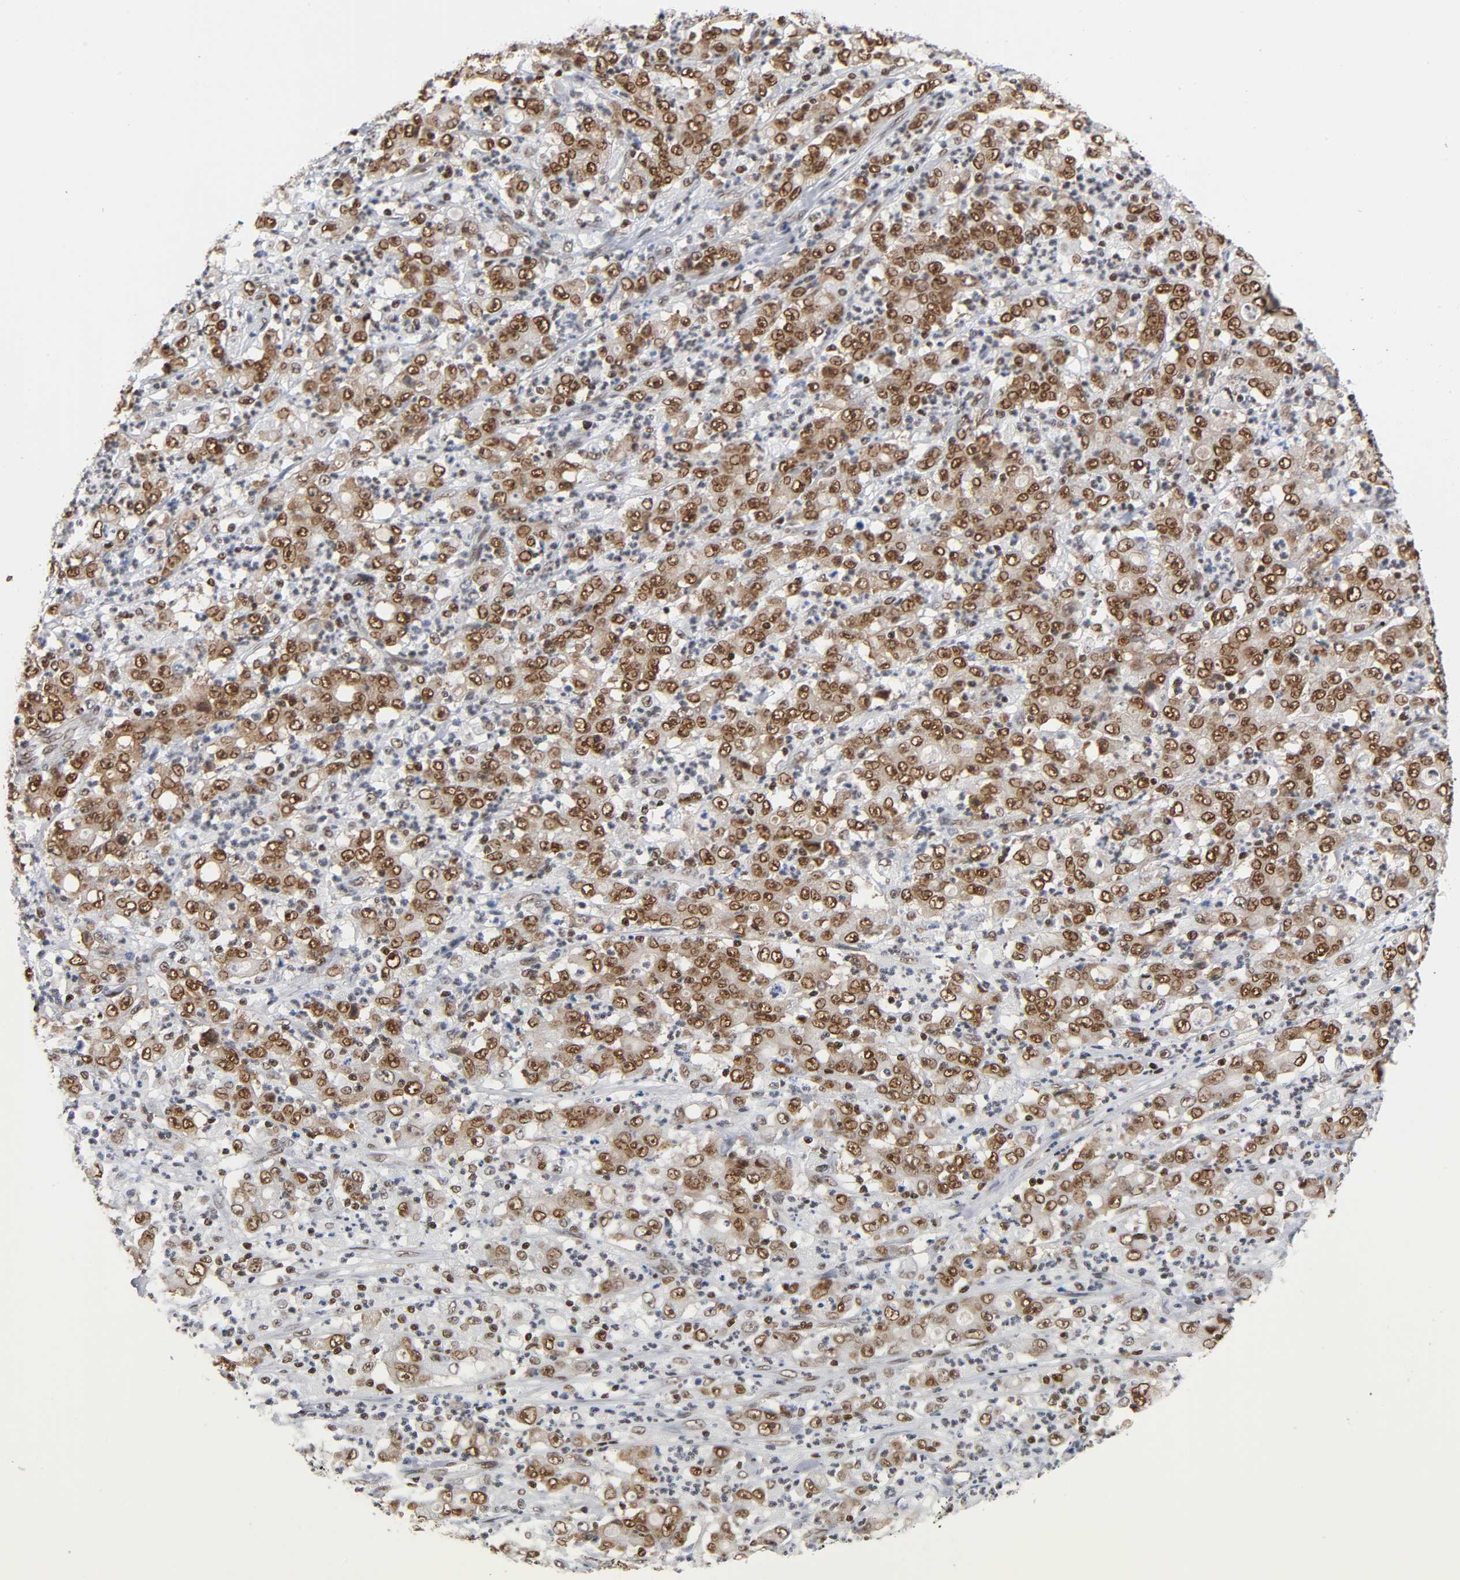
{"staining": {"intensity": "strong", "quantity": ">75%", "location": "nuclear"}, "tissue": "stomach cancer", "cell_type": "Tumor cells", "image_type": "cancer", "snomed": [{"axis": "morphology", "description": "Adenocarcinoma, NOS"}, {"axis": "topography", "description": "Stomach, lower"}], "caption": "Immunohistochemical staining of stomach adenocarcinoma shows high levels of strong nuclear protein expression in about >75% of tumor cells.", "gene": "ILKAP", "patient": {"sex": "female", "age": 71}}